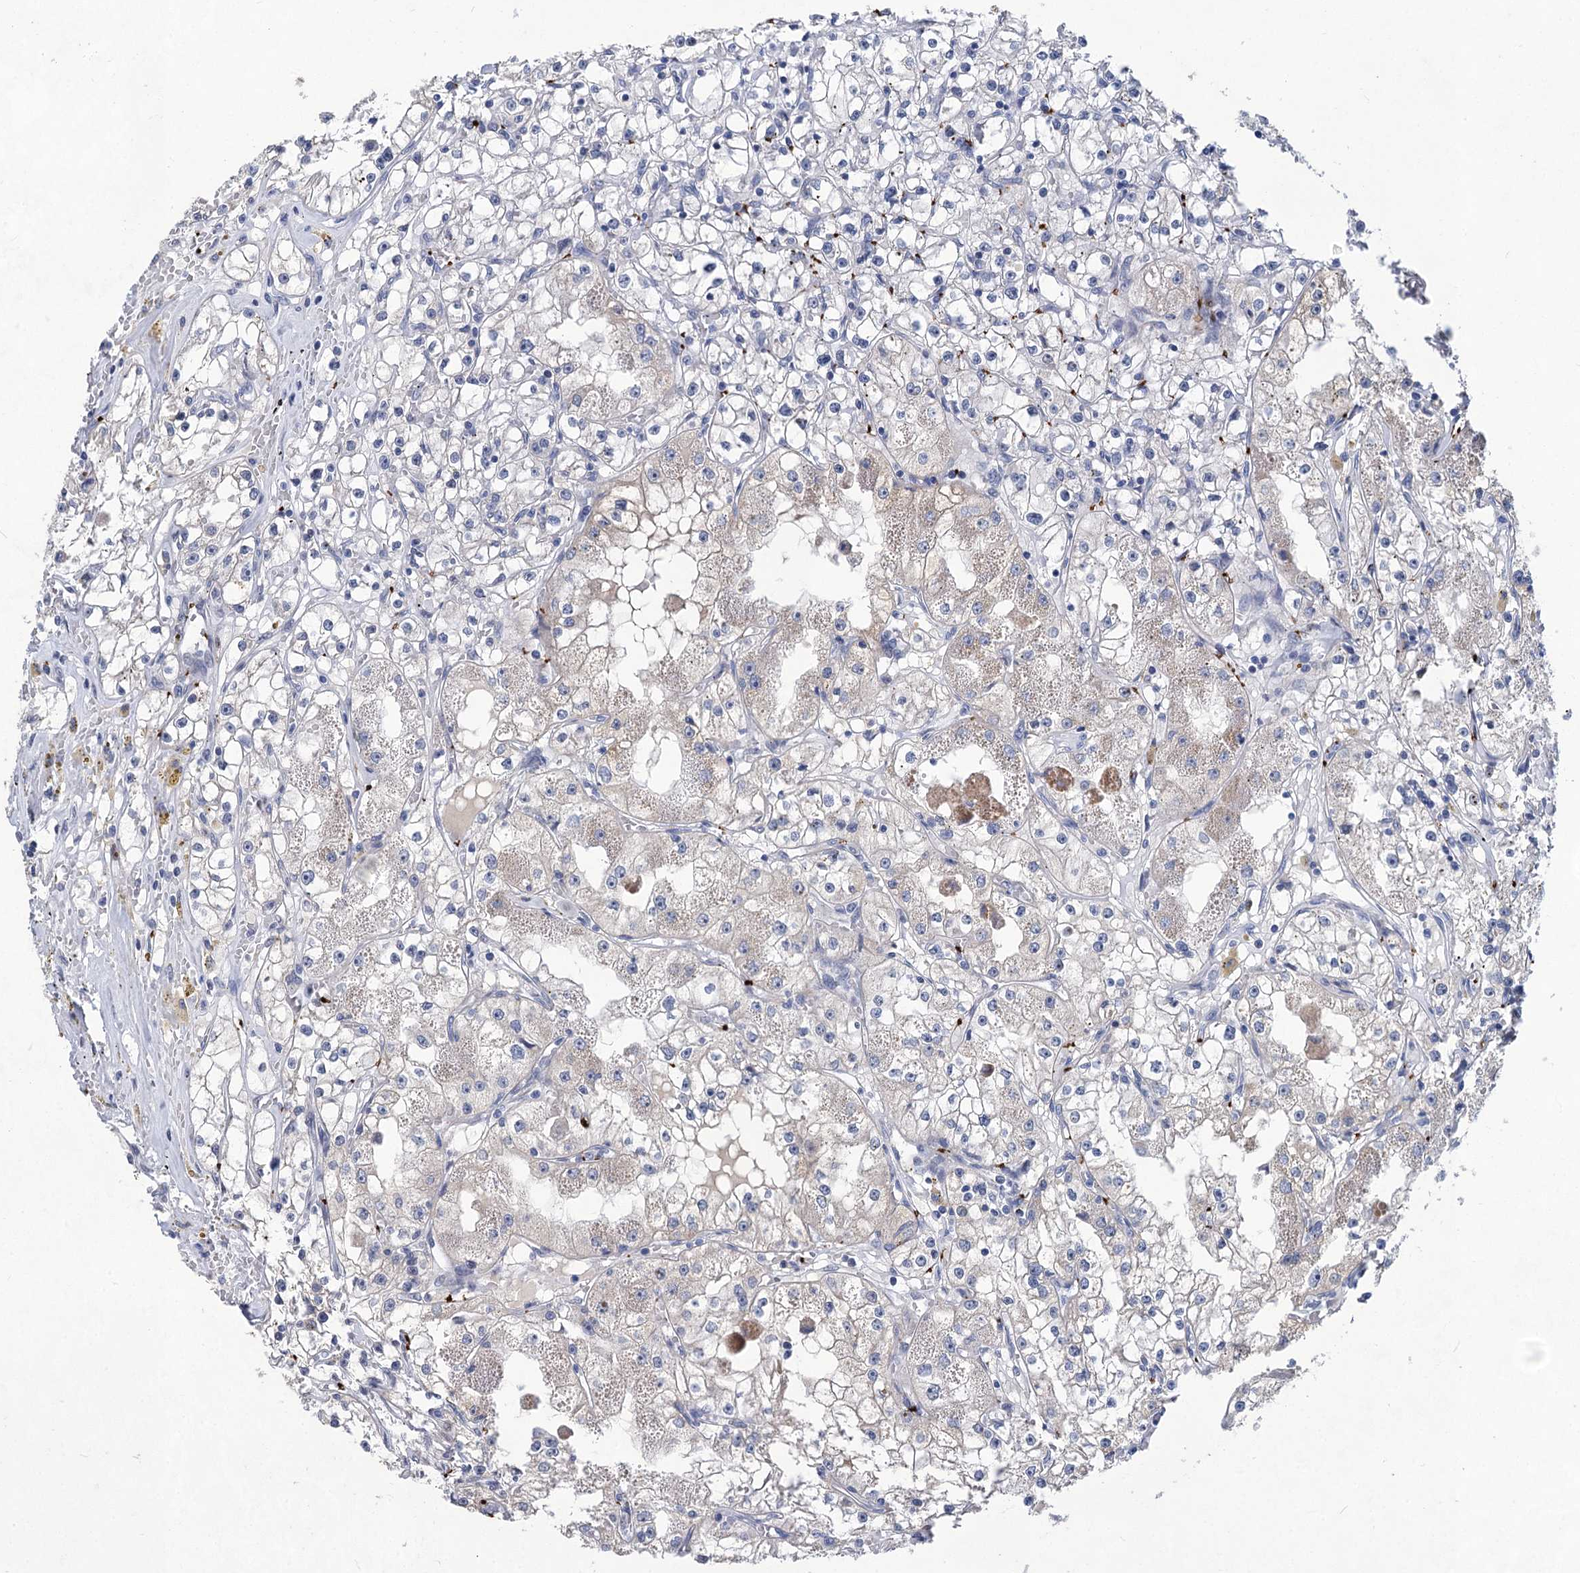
{"staining": {"intensity": "negative", "quantity": "none", "location": "none"}, "tissue": "renal cancer", "cell_type": "Tumor cells", "image_type": "cancer", "snomed": [{"axis": "morphology", "description": "Adenocarcinoma, NOS"}, {"axis": "topography", "description": "Kidney"}], "caption": "Immunohistochemical staining of renal adenocarcinoma shows no significant staining in tumor cells.", "gene": "MON2", "patient": {"sex": "male", "age": 56}}